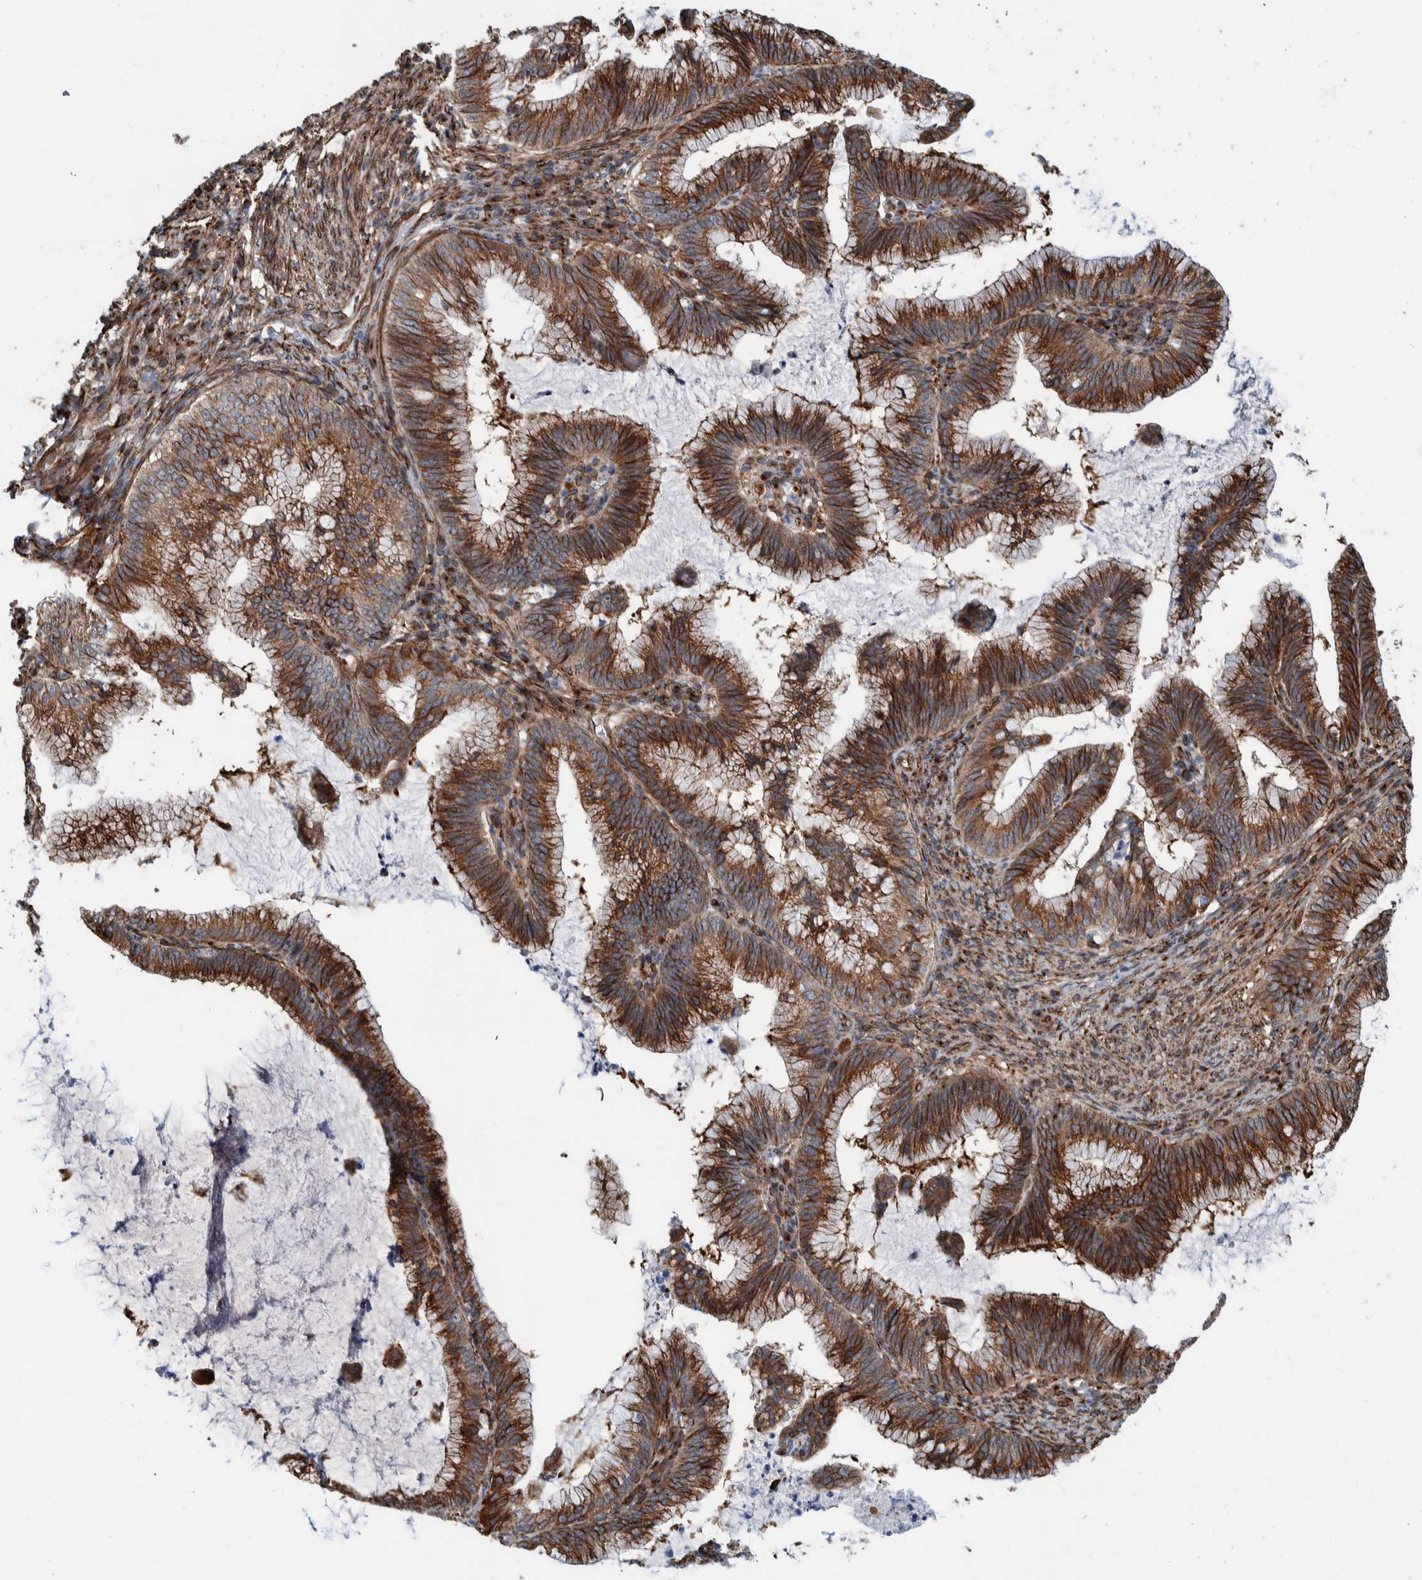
{"staining": {"intensity": "strong", "quantity": ">75%", "location": "cytoplasmic/membranous"}, "tissue": "cervical cancer", "cell_type": "Tumor cells", "image_type": "cancer", "snomed": [{"axis": "morphology", "description": "Adenocarcinoma, NOS"}, {"axis": "topography", "description": "Cervix"}], "caption": "The immunohistochemical stain labels strong cytoplasmic/membranous expression in tumor cells of cervical cancer (adenocarcinoma) tissue.", "gene": "CCDC57", "patient": {"sex": "female", "age": 36}}